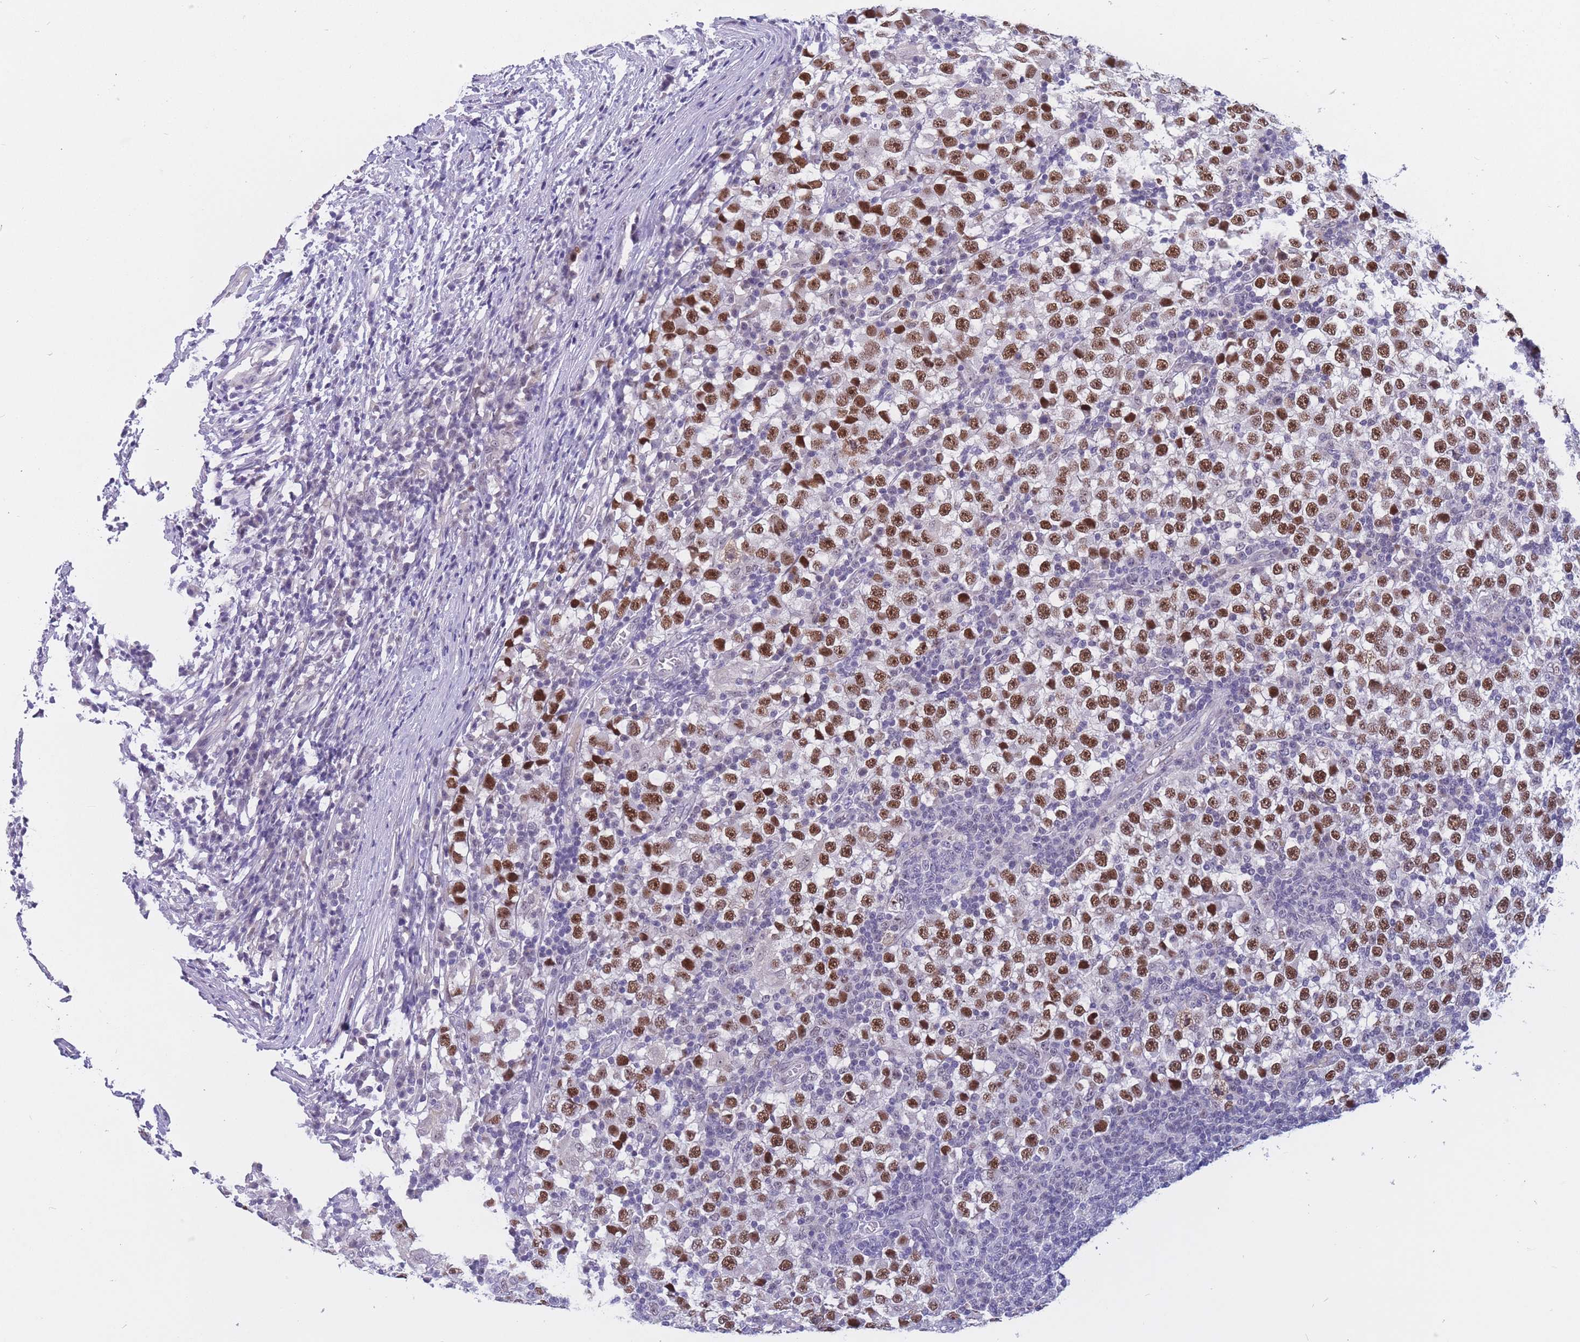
{"staining": {"intensity": "strong", "quantity": ">75%", "location": "nuclear"}, "tissue": "testis cancer", "cell_type": "Tumor cells", "image_type": "cancer", "snomed": [{"axis": "morphology", "description": "Seminoma, NOS"}, {"axis": "topography", "description": "Testis"}], "caption": "Immunohistochemistry micrograph of neoplastic tissue: human seminoma (testis) stained using IHC exhibits high levels of strong protein expression localized specifically in the nuclear of tumor cells, appearing as a nuclear brown color.", "gene": "BOP1", "patient": {"sex": "male", "age": 65}}